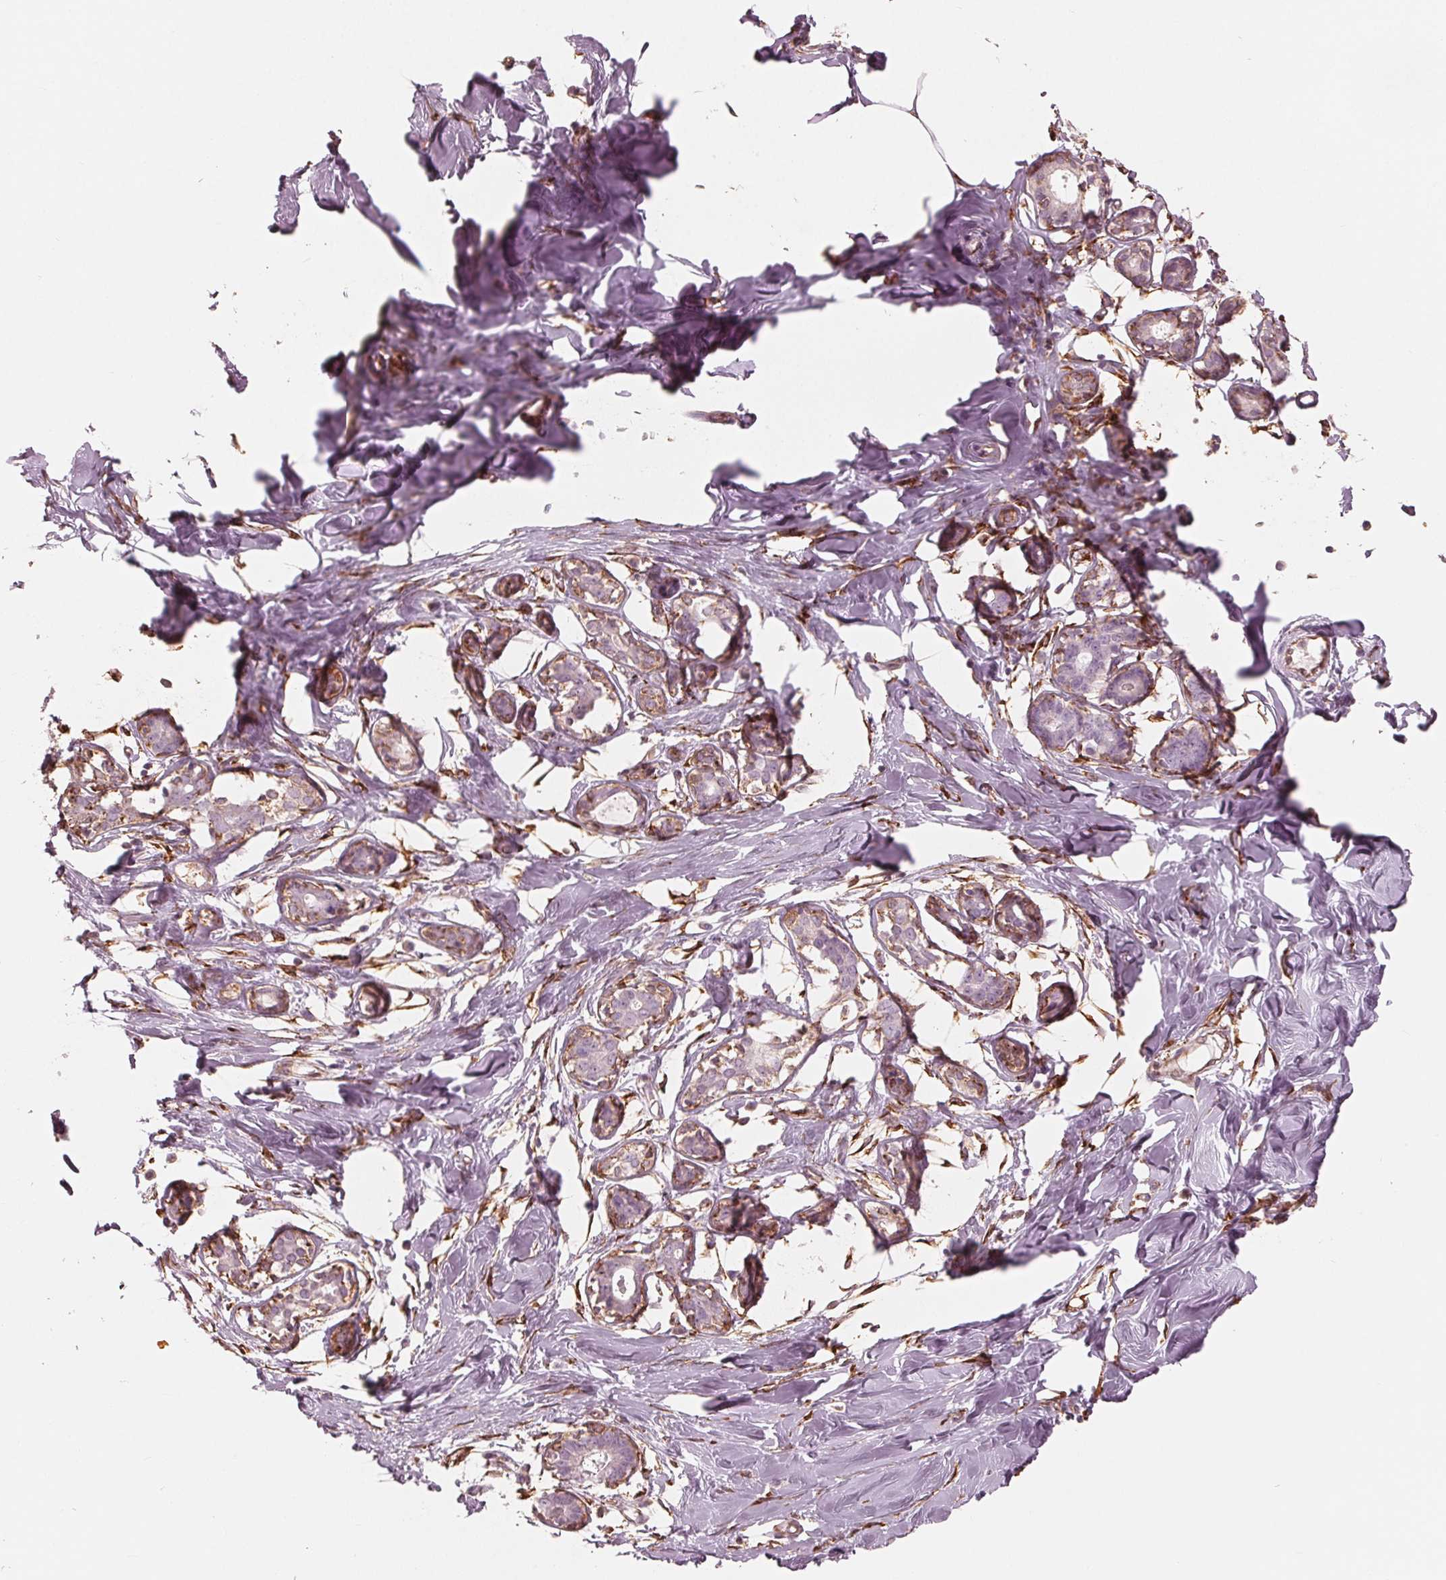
{"staining": {"intensity": "weak", "quantity": ">75%", "location": "cytoplasmic/membranous"}, "tissue": "breast", "cell_type": "Adipocytes", "image_type": "normal", "snomed": [{"axis": "morphology", "description": "Normal tissue, NOS"}, {"axis": "topography", "description": "Breast"}], "caption": "An immunohistochemistry (IHC) image of unremarkable tissue is shown. Protein staining in brown labels weak cytoplasmic/membranous positivity in breast within adipocytes. The staining is performed using DAB brown chromogen to label protein expression. The nuclei are counter-stained blue using hematoxylin.", "gene": "IKBIP", "patient": {"sex": "female", "age": 27}}